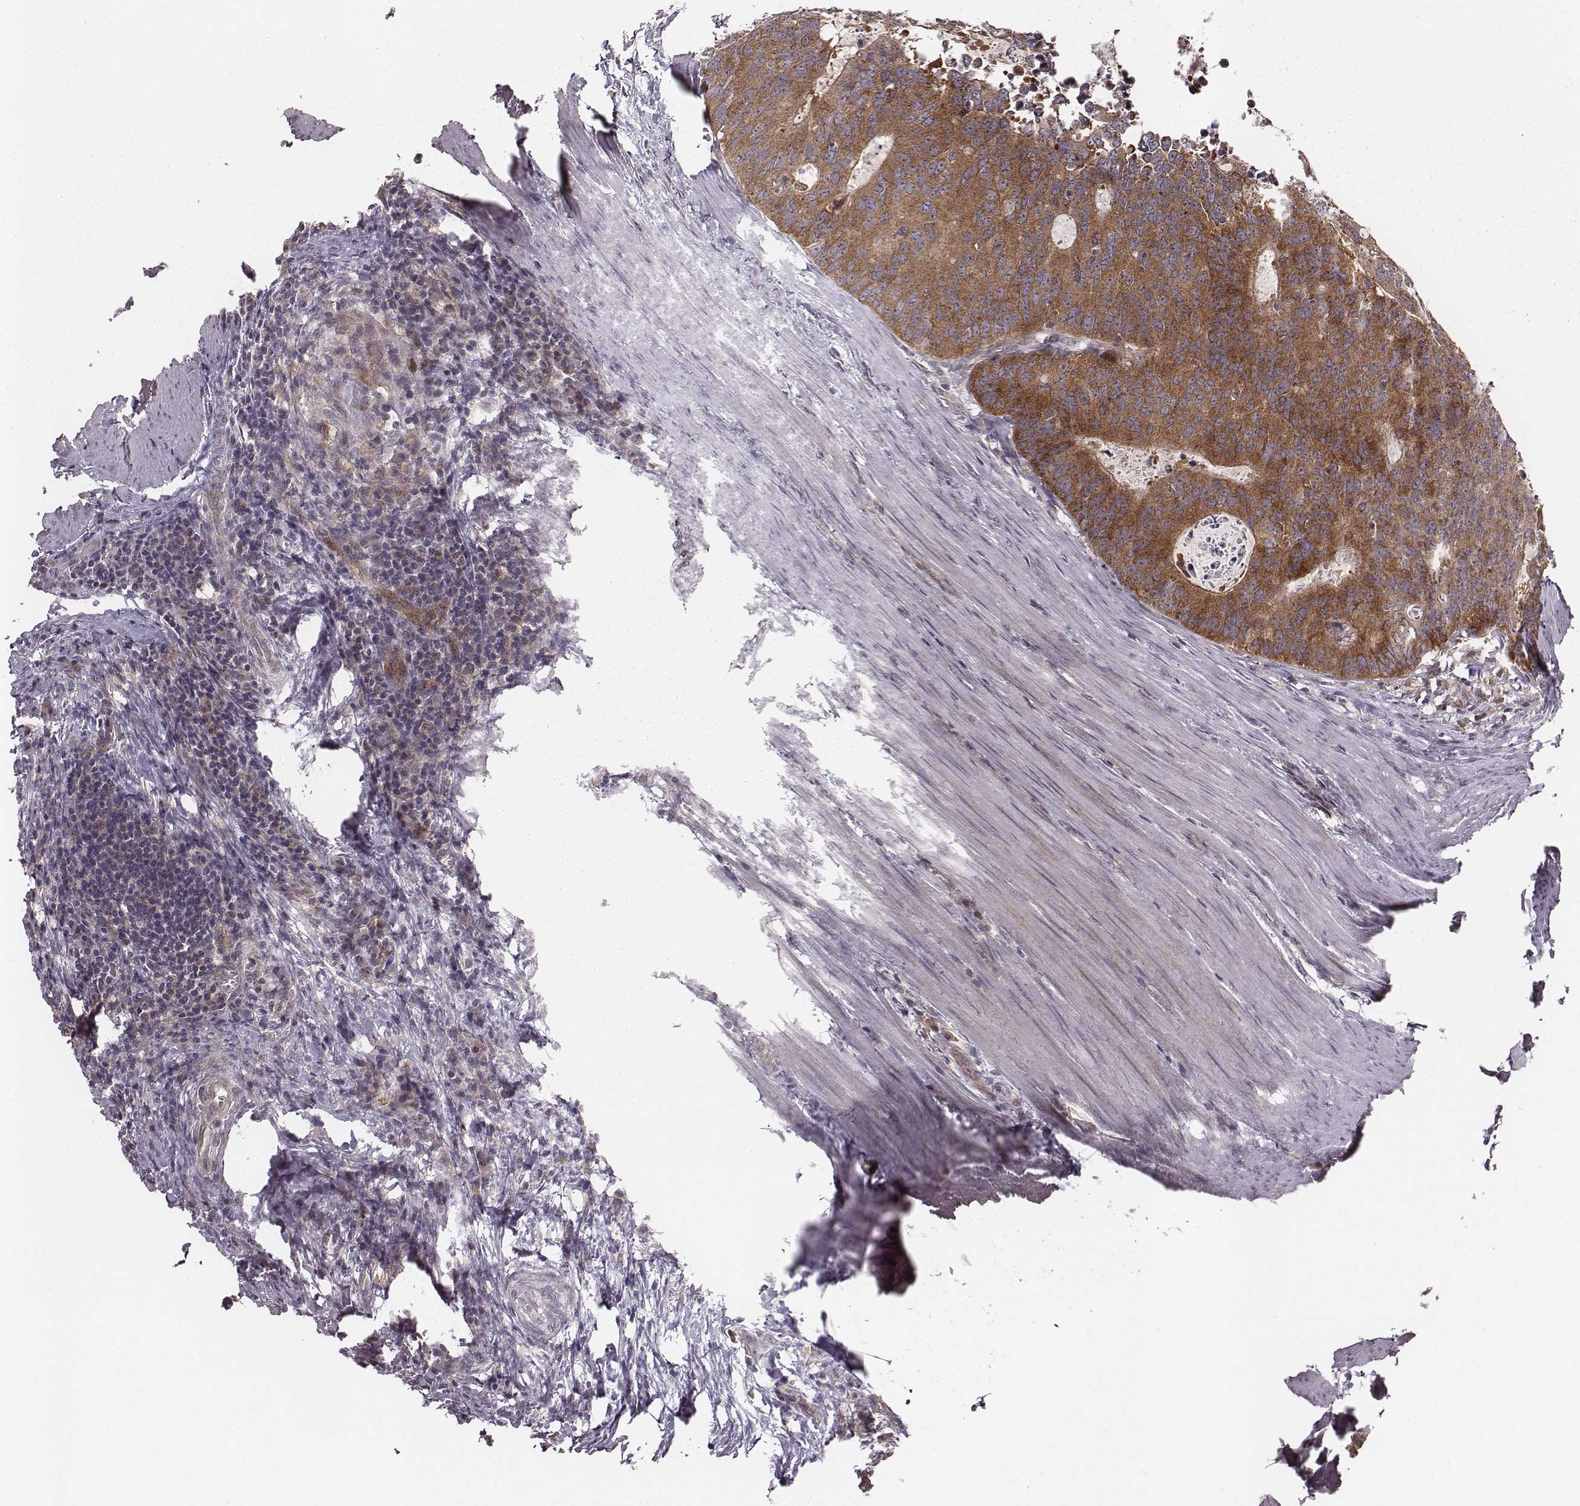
{"staining": {"intensity": "strong", "quantity": ">75%", "location": "cytoplasmic/membranous"}, "tissue": "colorectal cancer", "cell_type": "Tumor cells", "image_type": "cancer", "snomed": [{"axis": "morphology", "description": "Adenocarcinoma, NOS"}, {"axis": "topography", "description": "Colon"}], "caption": "Immunohistochemical staining of colorectal cancer demonstrates high levels of strong cytoplasmic/membranous positivity in approximately >75% of tumor cells. The staining was performed using DAB (3,3'-diaminobenzidine) to visualize the protein expression in brown, while the nuclei were stained in blue with hematoxylin (Magnification: 20x).", "gene": "VPS26A", "patient": {"sex": "male", "age": 67}}